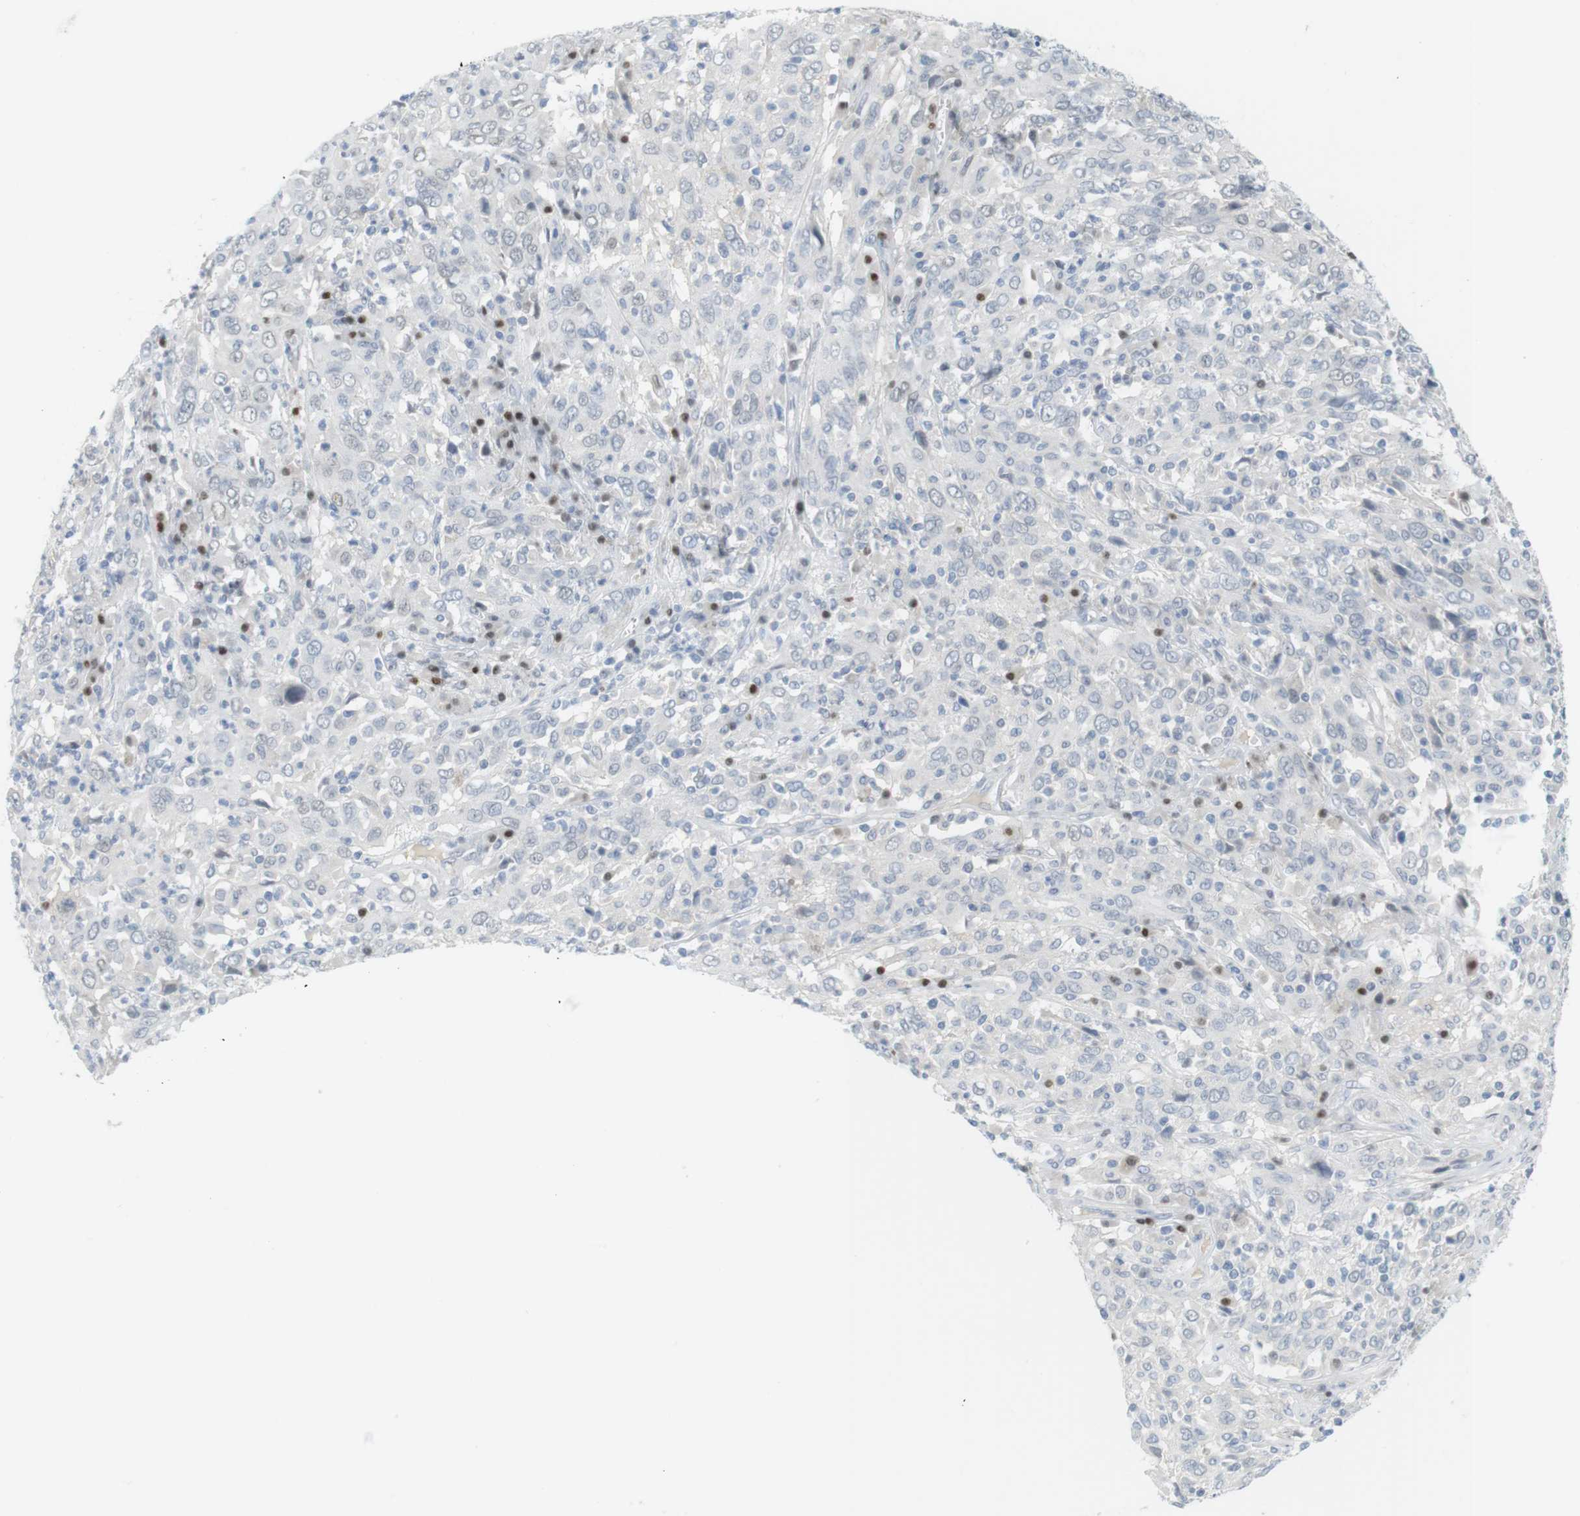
{"staining": {"intensity": "negative", "quantity": "none", "location": "none"}, "tissue": "cervical cancer", "cell_type": "Tumor cells", "image_type": "cancer", "snomed": [{"axis": "morphology", "description": "Squamous cell carcinoma, NOS"}, {"axis": "topography", "description": "Cervix"}], "caption": "An image of squamous cell carcinoma (cervical) stained for a protein exhibits no brown staining in tumor cells.", "gene": "CREB3L2", "patient": {"sex": "female", "age": 46}}